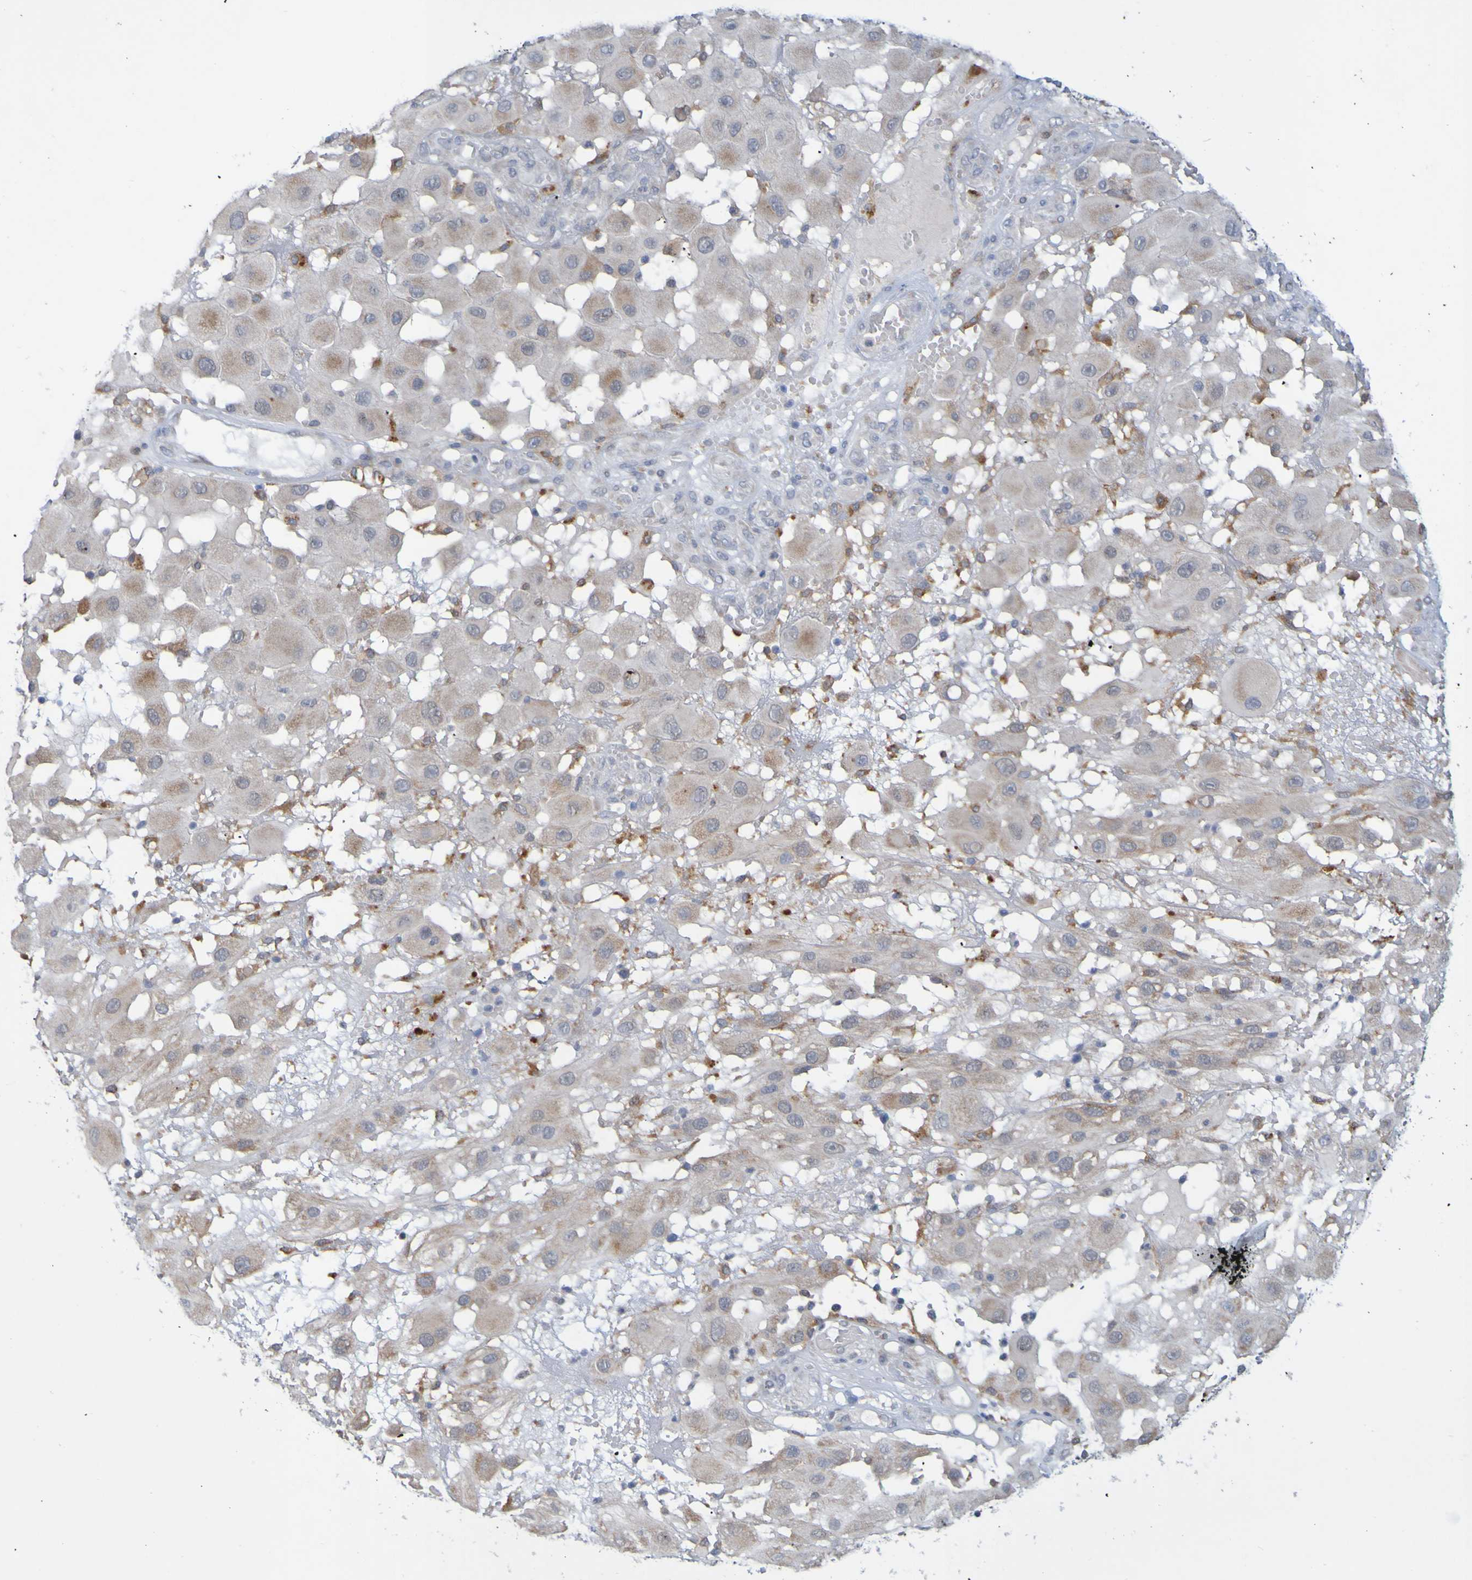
{"staining": {"intensity": "weak", "quantity": "25%-75%", "location": "cytoplasmic/membranous"}, "tissue": "melanoma", "cell_type": "Tumor cells", "image_type": "cancer", "snomed": [{"axis": "morphology", "description": "Malignant melanoma, NOS"}, {"axis": "topography", "description": "Skin"}], "caption": "This is an image of immunohistochemistry (IHC) staining of malignant melanoma, which shows weak positivity in the cytoplasmic/membranous of tumor cells.", "gene": "LILRB5", "patient": {"sex": "female", "age": 81}}